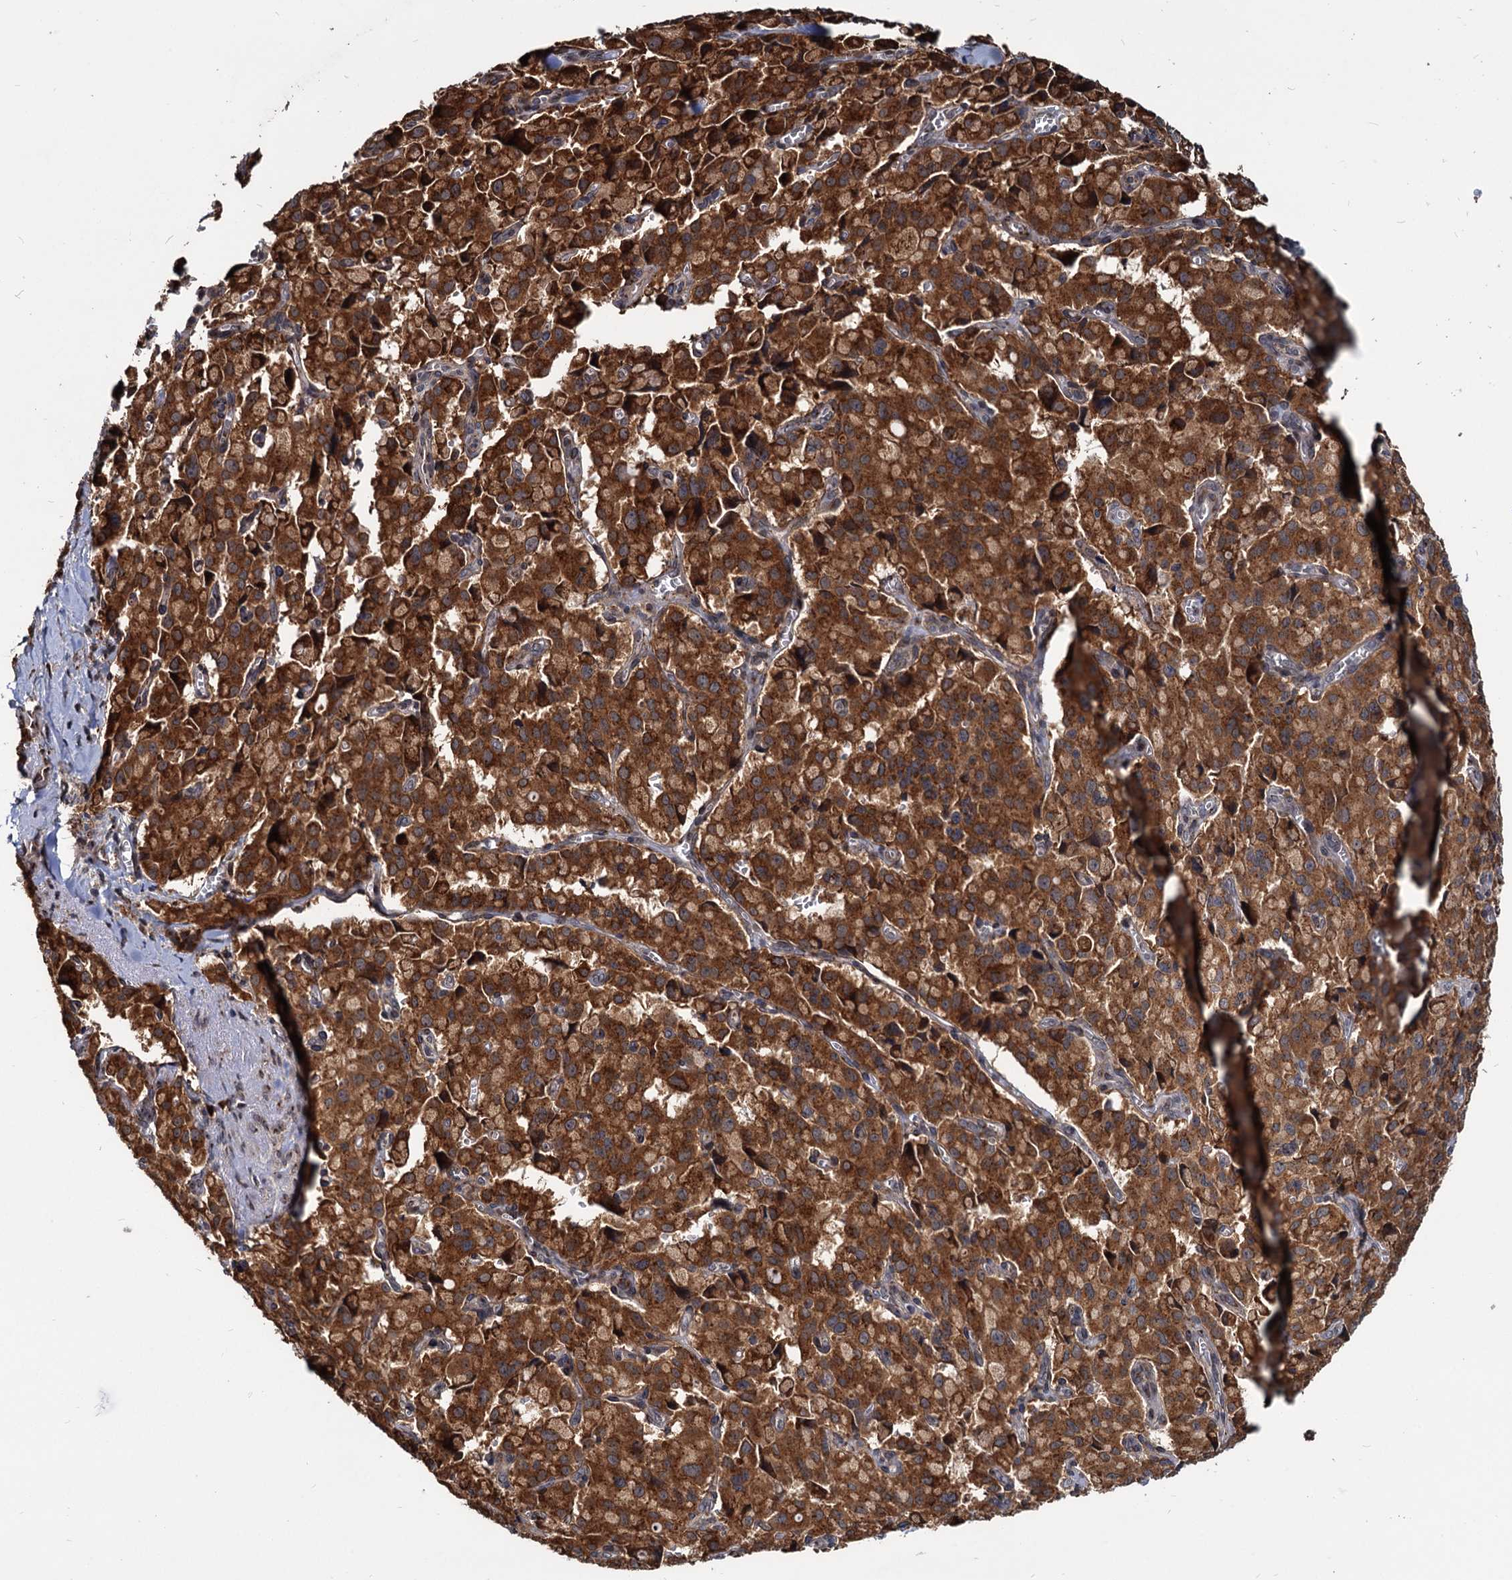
{"staining": {"intensity": "strong", "quantity": ">75%", "location": "cytoplasmic/membranous"}, "tissue": "pancreatic cancer", "cell_type": "Tumor cells", "image_type": "cancer", "snomed": [{"axis": "morphology", "description": "Adenocarcinoma, NOS"}, {"axis": "topography", "description": "Pancreas"}], "caption": "DAB immunohistochemical staining of pancreatic adenocarcinoma shows strong cytoplasmic/membranous protein expression in about >75% of tumor cells.", "gene": "SAAL1", "patient": {"sex": "male", "age": 65}}